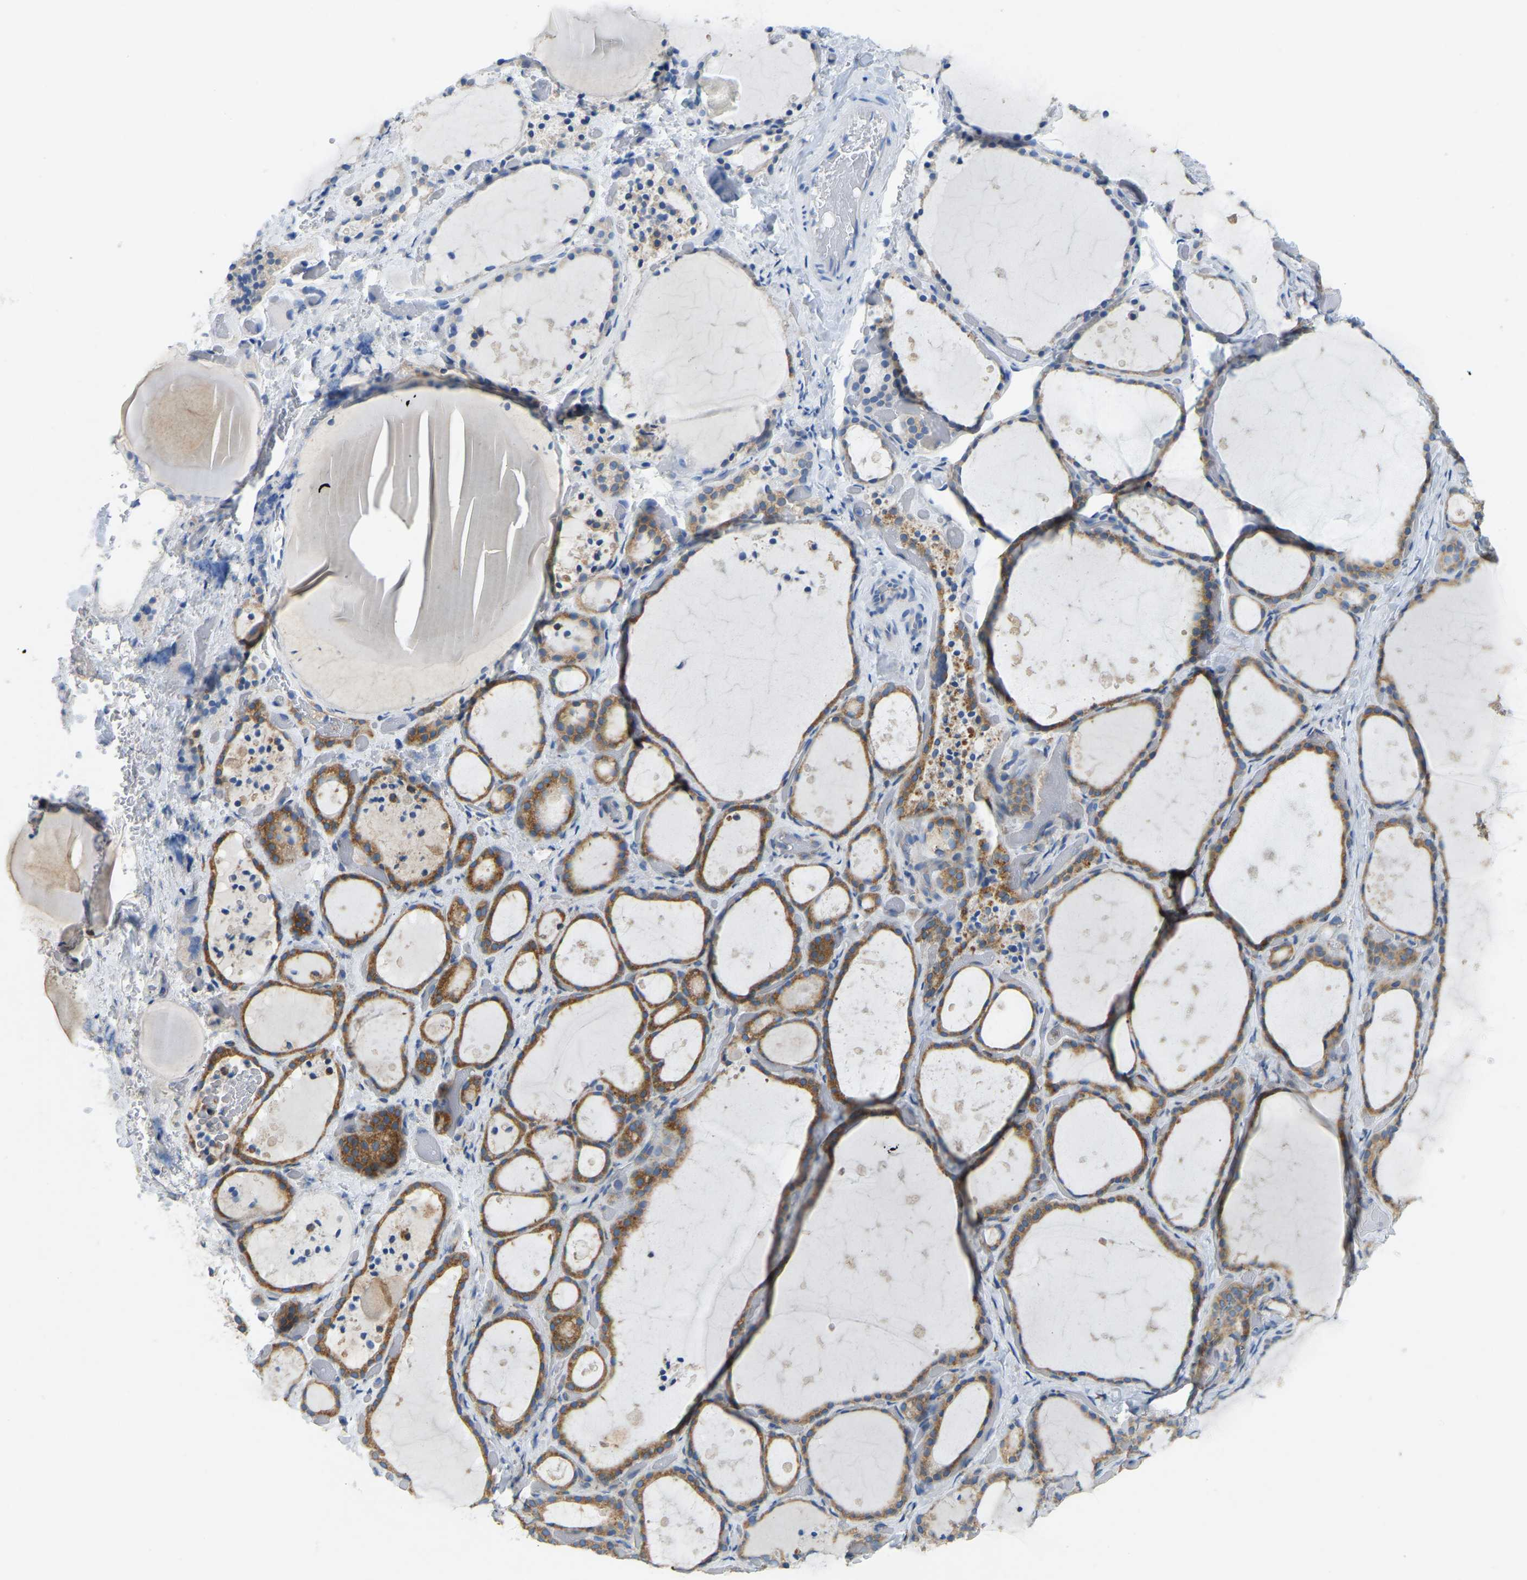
{"staining": {"intensity": "moderate", "quantity": ">75%", "location": "cytoplasmic/membranous"}, "tissue": "thyroid gland", "cell_type": "Glandular cells", "image_type": "normal", "snomed": [{"axis": "morphology", "description": "Normal tissue, NOS"}, {"axis": "topography", "description": "Thyroid gland"}], "caption": "About >75% of glandular cells in unremarkable human thyroid gland demonstrate moderate cytoplasmic/membranous protein expression as visualized by brown immunohistochemical staining.", "gene": "SND1", "patient": {"sex": "female", "age": 44}}